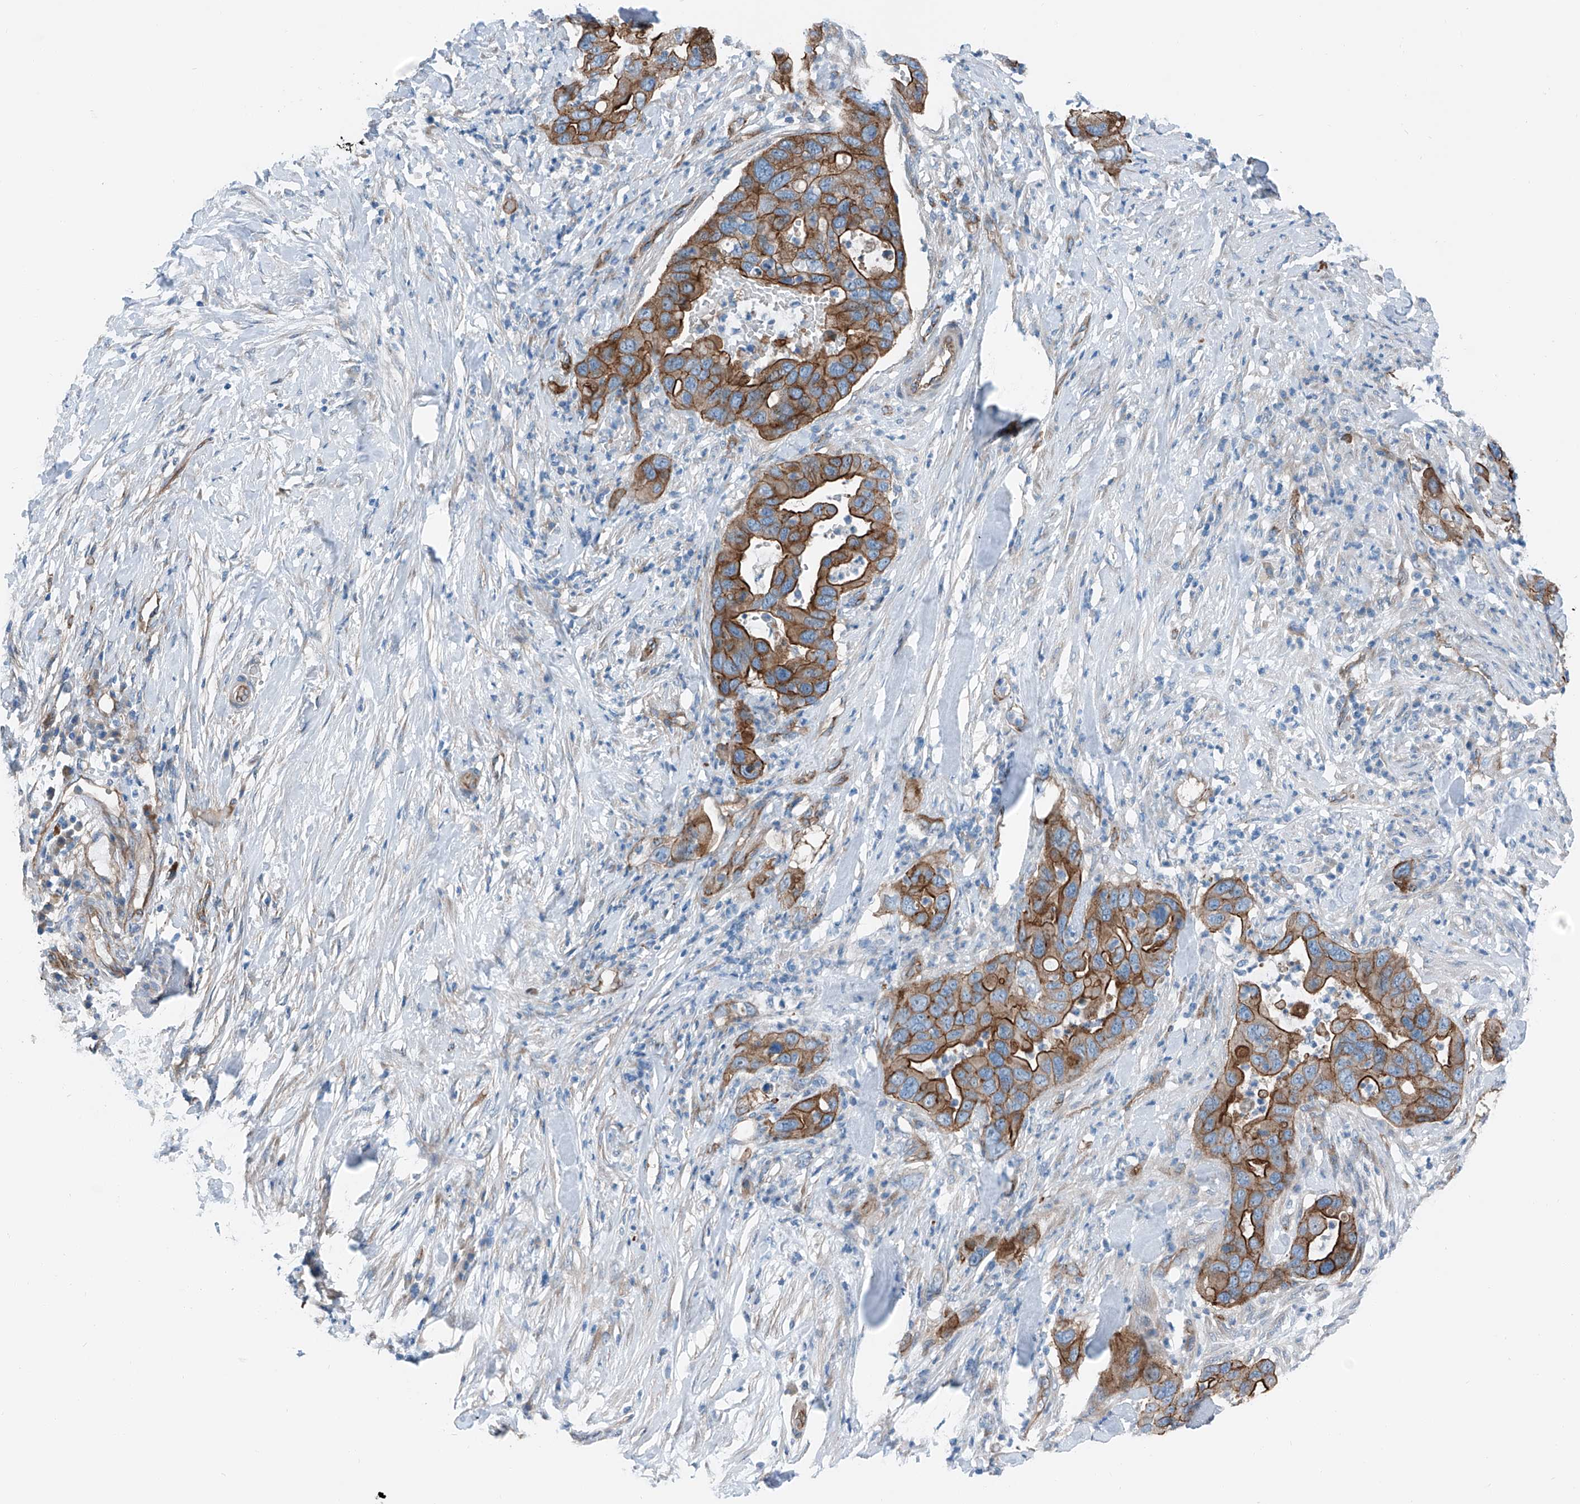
{"staining": {"intensity": "strong", "quantity": ">75%", "location": "cytoplasmic/membranous"}, "tissue": "pancreatic cancer", "cell_type": "Tumor cells", "image_type": "cancer", "snomed": [{"axis": "morphology", "description": "Adenocarcinoma, NOS"}, {"axis": "topography", "description": "Pancreas"}], "caption": "Human pancreatic adenocarcinoma stained for a protein (brown) exhibits strong cytoplasmic/membranous positive positivity in approximately >75% of tumor cells.", "gene": "THEMIS2", "patient": {"sex": "female", "age": 71}}